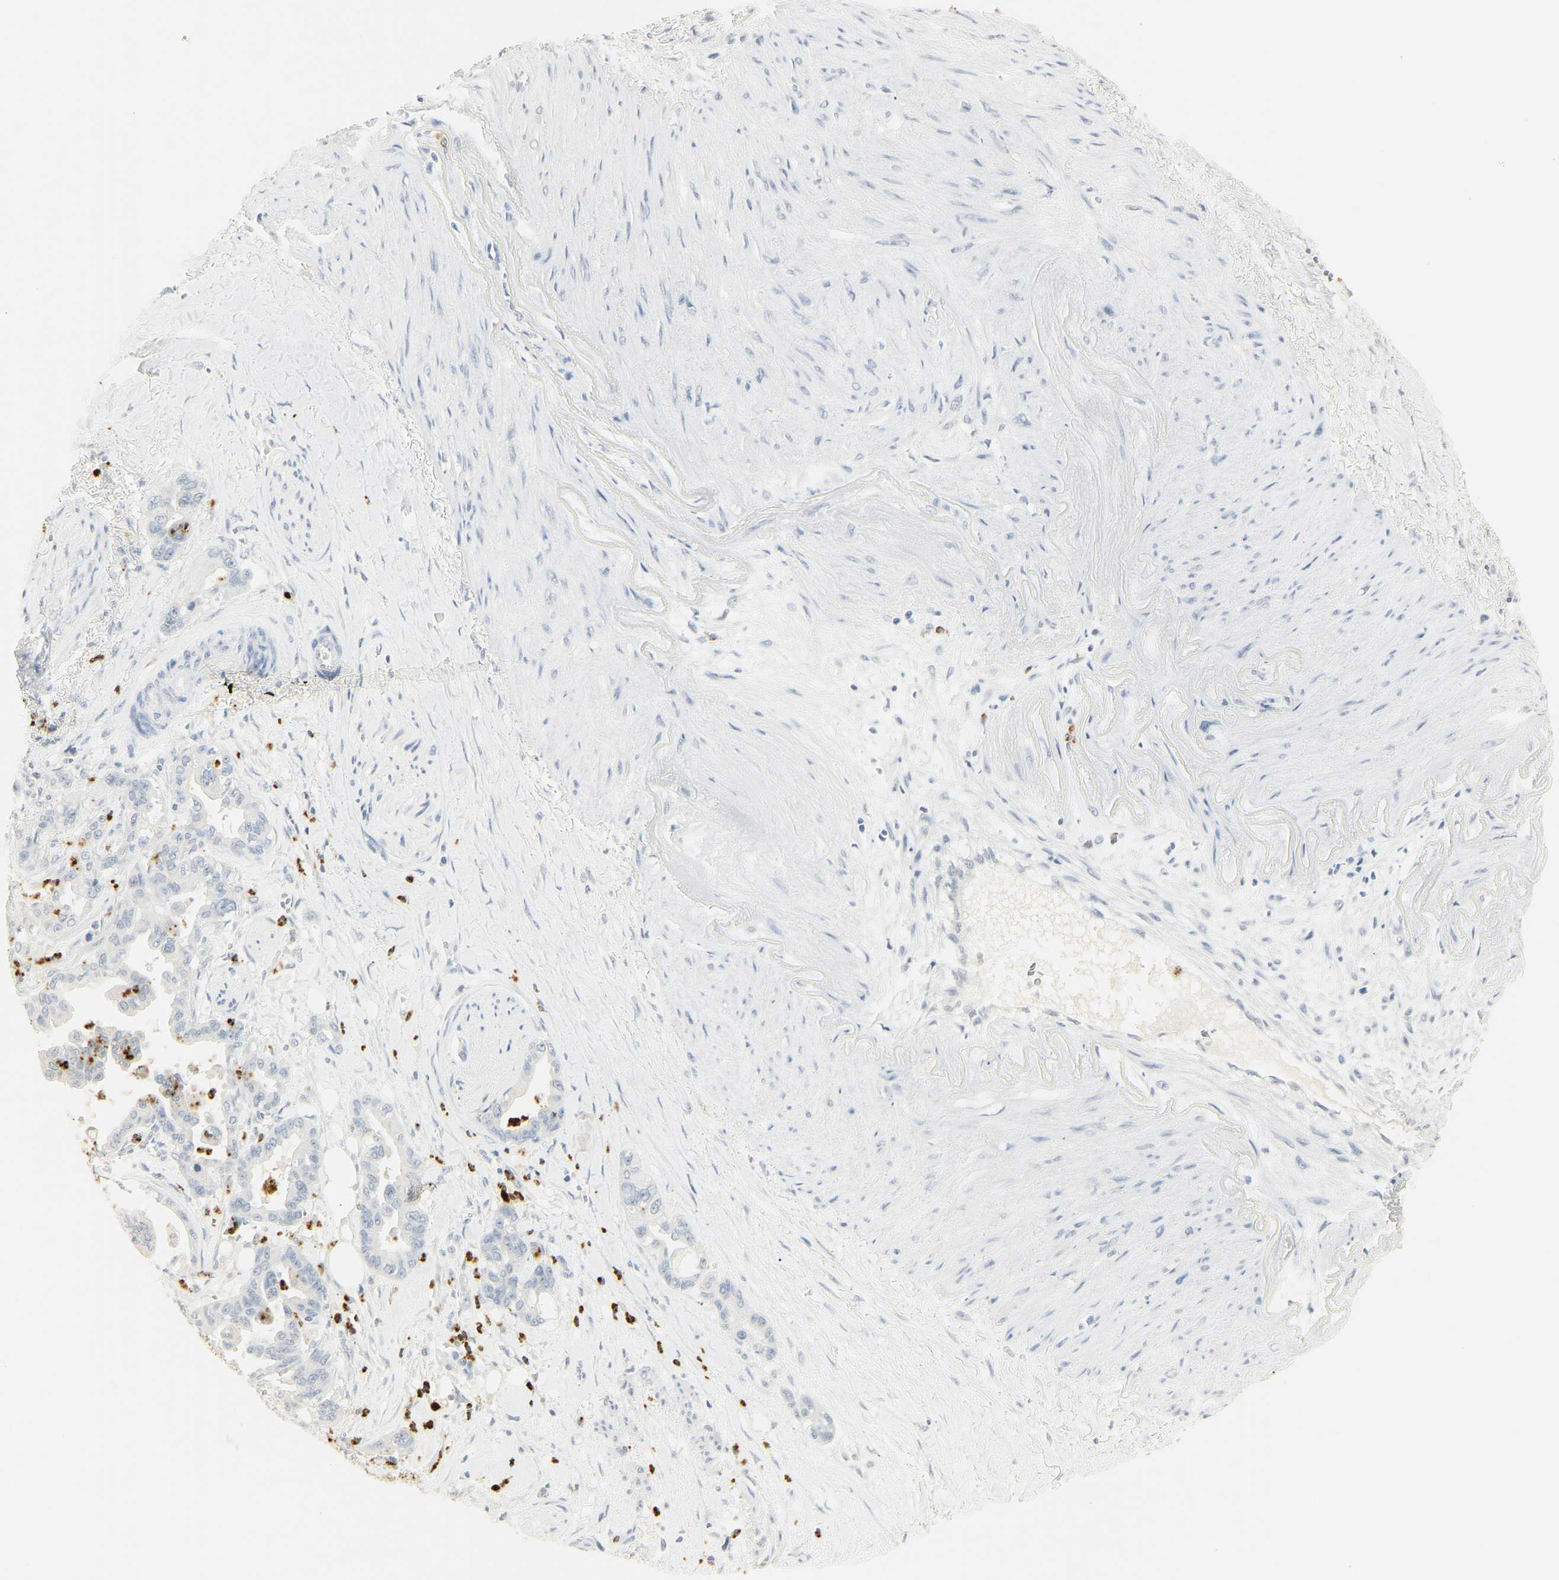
{"staining": {"intensity": "negative", "quantity": "none", "location": "none"}, "tissue": "pancreatic cancer", "cell_type": "Tumor cells", "image_type": "cancer", "snomed": [{"axis": "morphology", "description": "Adenocarcinoma, NOS"}, {"axis": "topography", "description": "Pancreas"}], "caption": "This is a photomicrograph of immunohistochemistry staining of pancreatic adenocarcinoma, which shows no expression in tumor cells. Nuclei are stained in blue.", "gene": "MPO", "patient": {"sex": "male", "age": 70}}